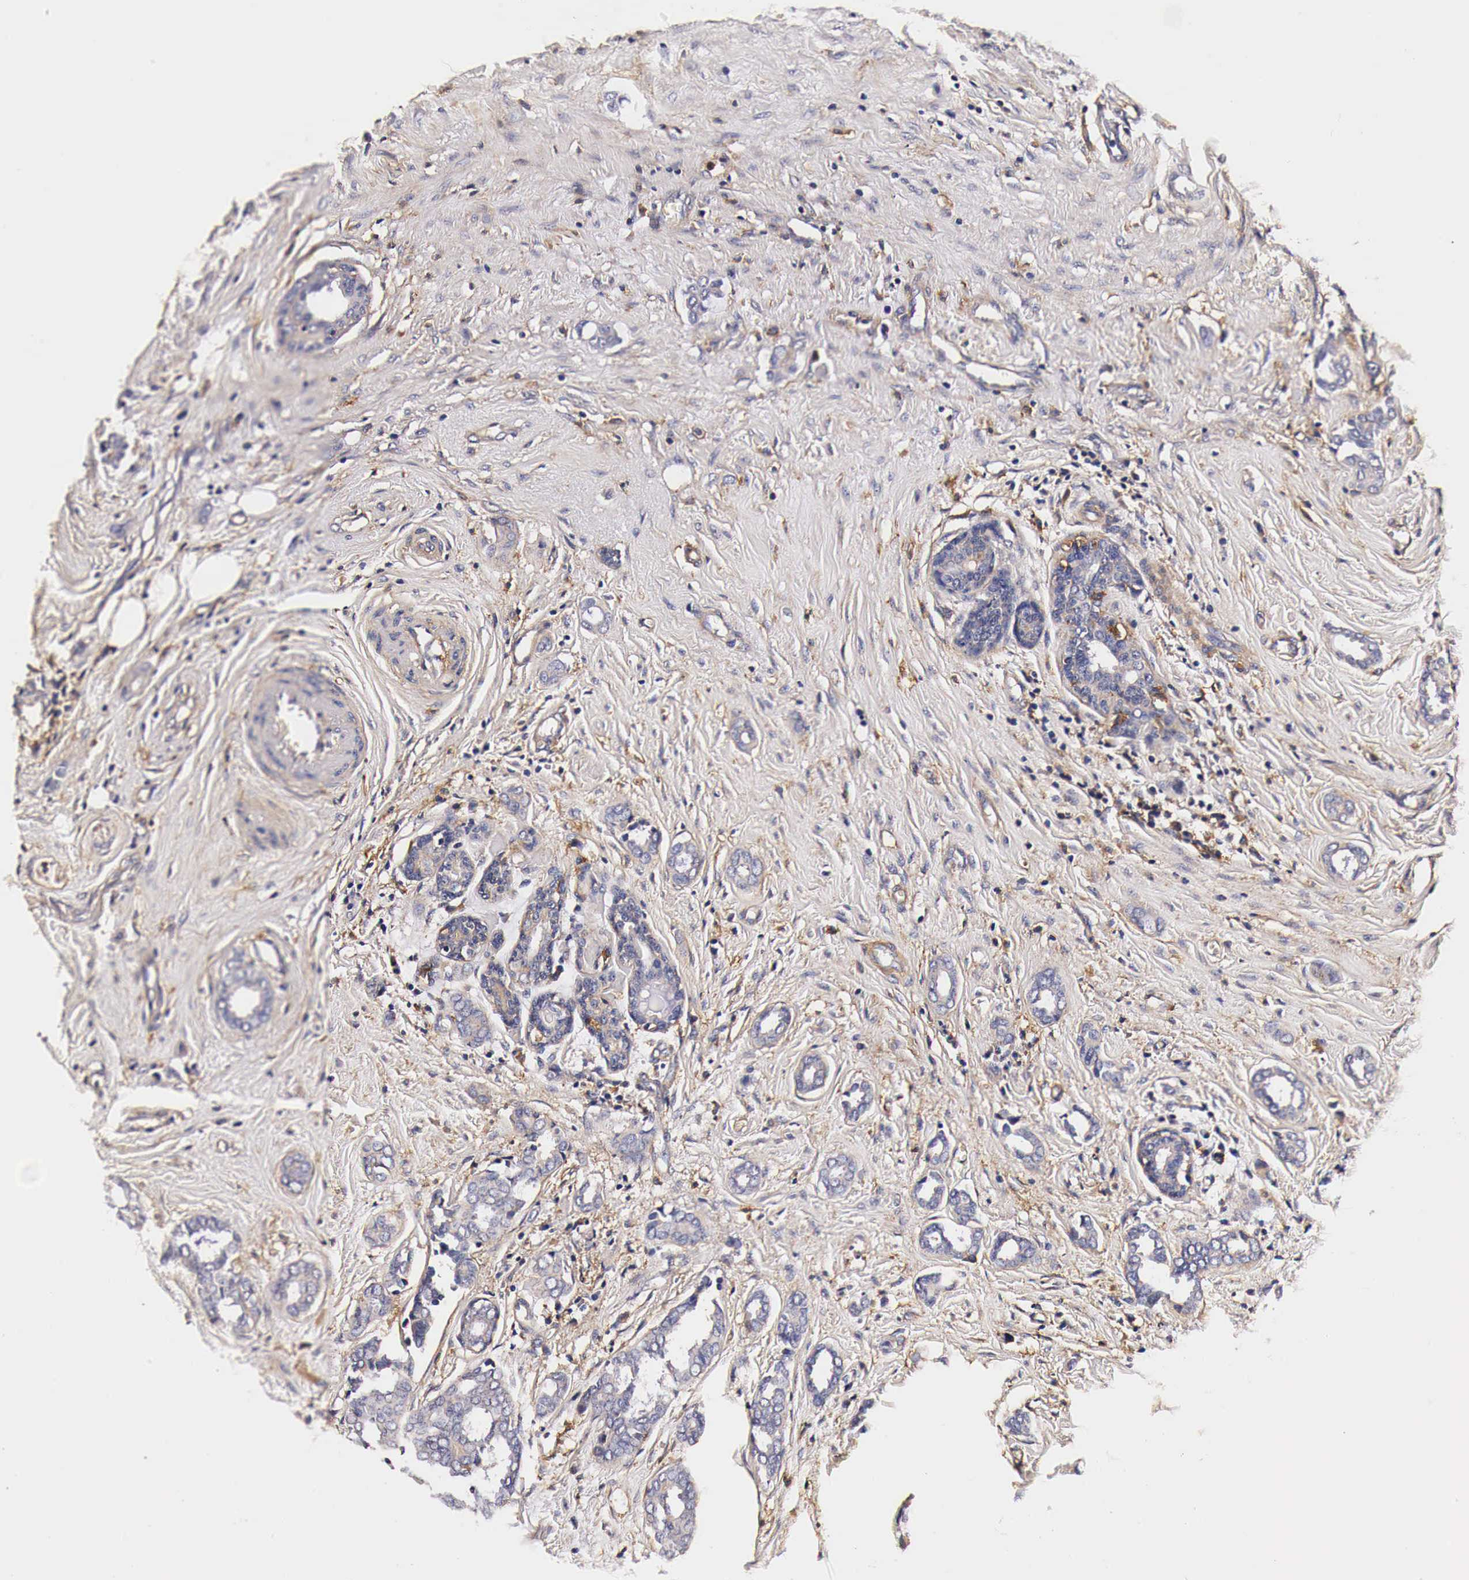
{"staining": {"intensity": "weak", "quantity": "<25%", "location": "cytoplasmic/membranous"}, "tissue": "breast cancer", "cell_type": "Tumor cells", "image_type": "cancer", "snomed": [{"axis": "morphology", "description": "Duct carcinoma"}, {"axis": "topography", "description": "Breast"}], "caption": "This is an immunohistochemistry (IHC) photomicrograph of human breast invasive ductal carcinoma. There is no staining in tumor cells.", "gene": "RP2", "patient": {"sex": "female", "age": 50}}